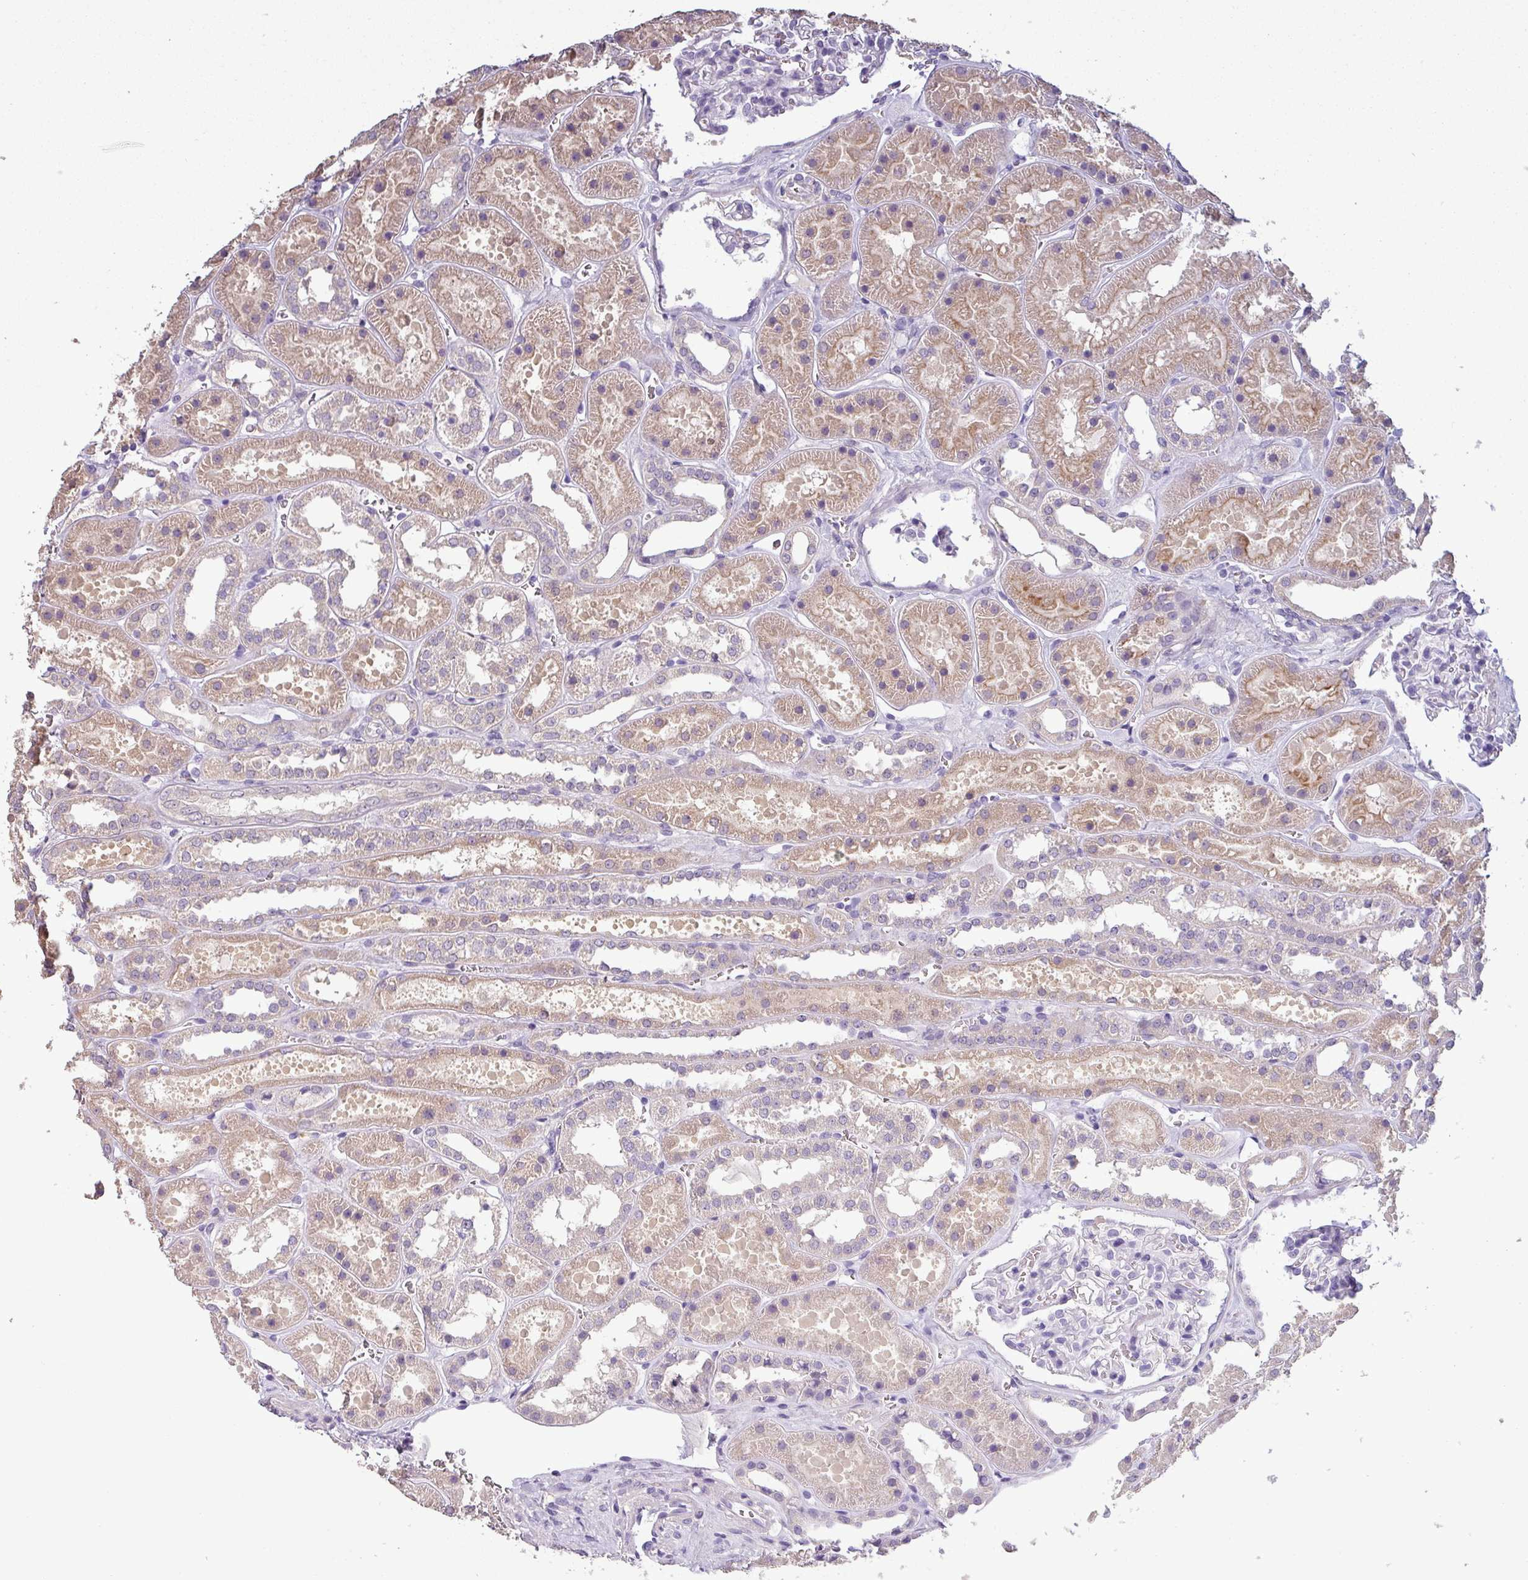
{"staining": {"intensity": "negative", "quantity": "none", "location": "none"}, "tissue": "kidney", "cell_type": "Cells in glomeruli", "image_type": "normal", "snomed": [{"axis": "morphology", "description": "Normal tissue, NOS"}, {"axis": "topography", "description": "Kidney"}], "caption": "High power microscopy photomicrograph of an immunohistochemistry (IHC) histopathology image of unremarkable kidney, revealing no significant staining in cells in glomeruli.", "gene": "ISLR", "patient": {"sex": "female", "age": 41}}